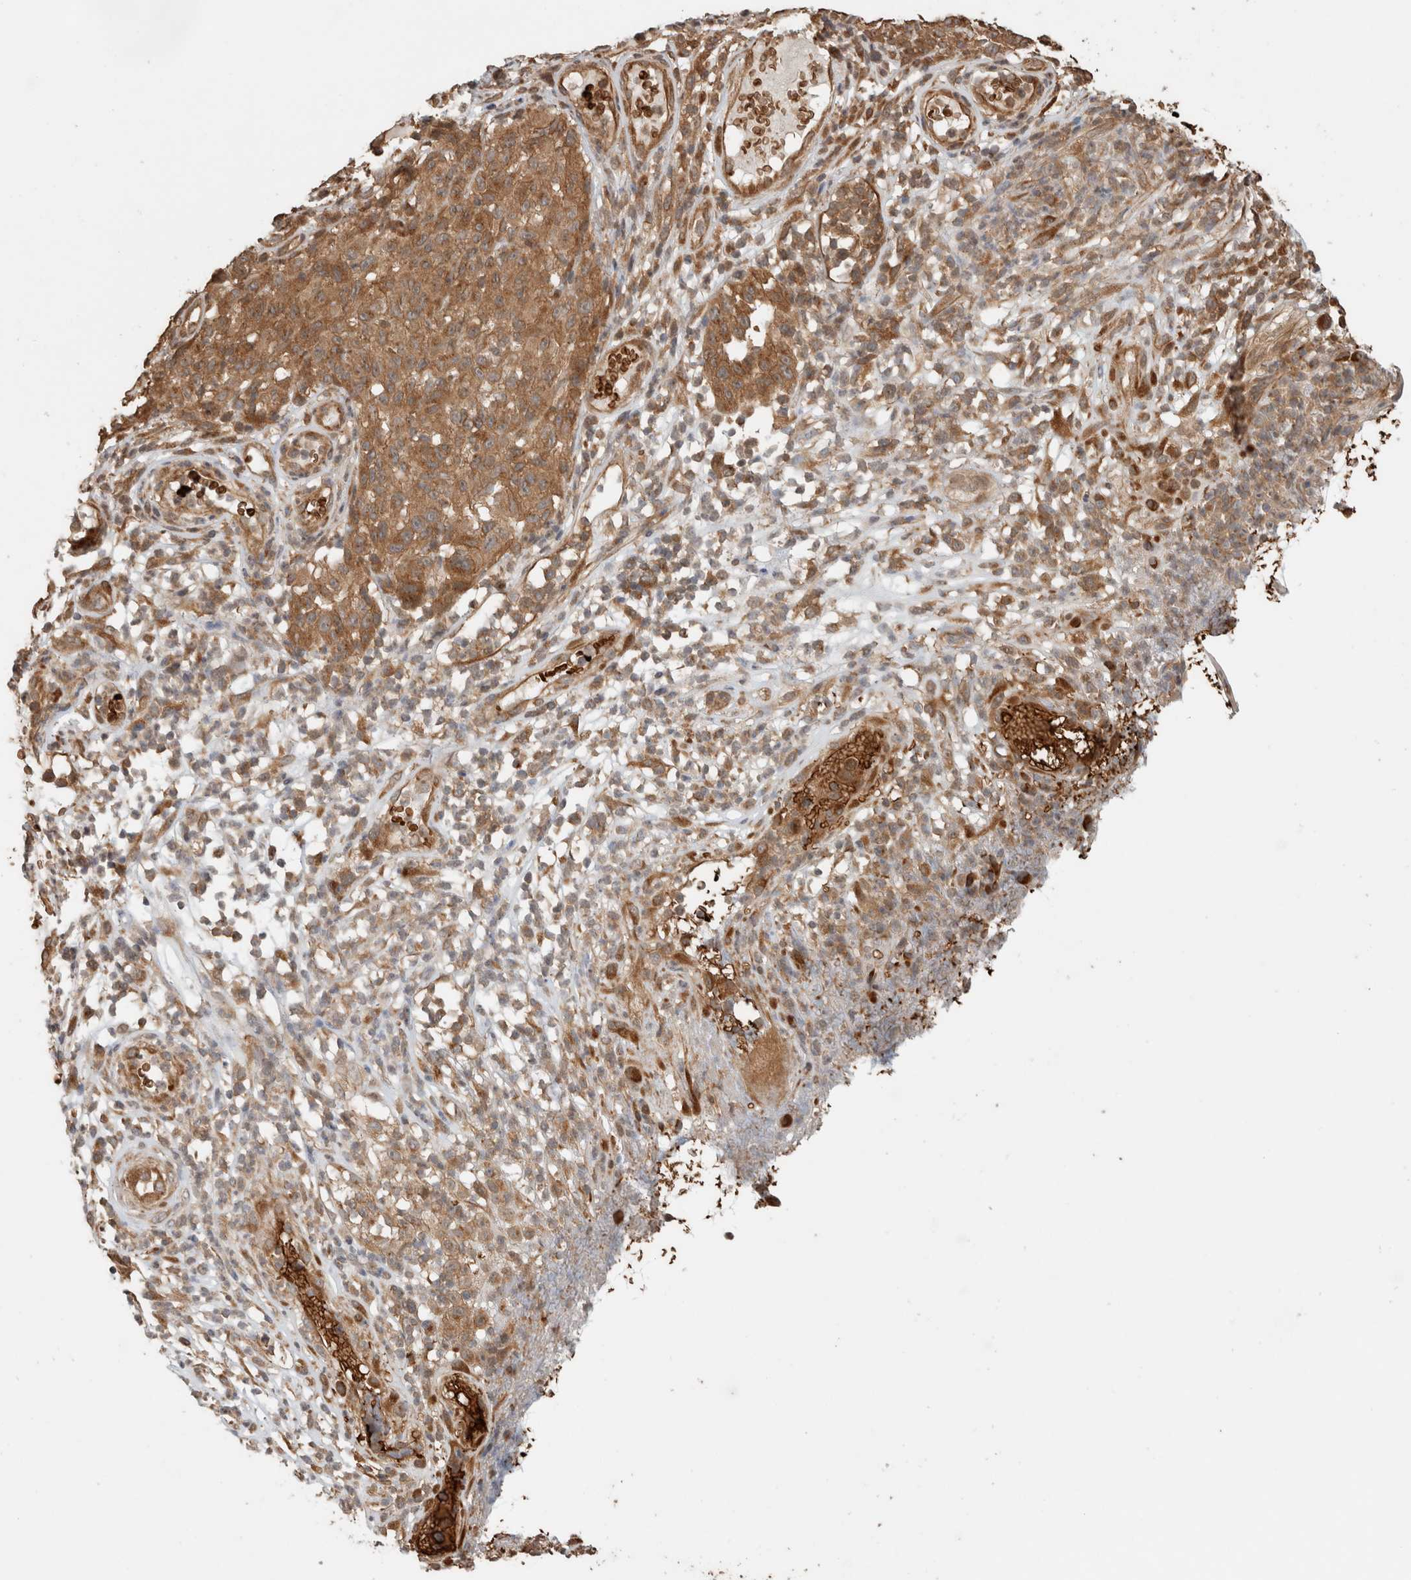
{"staining": {"intensity": "moderate", "quantity": ">75%", "location": "cytoplasmic/membranous"}, "tissue": "melanoma", "cell_type": "Tumor cells", "image_type": "cancer", "snomed": [{"axis": "morphology", "description": "Malignant melanoma, NOS"}, {"axis": "topography", "description": "Skin"}], "caption": "Immunohistochemistry (IHC) of melanoma shows medium levels of moderate cytoplasmic/membranous expression in about >75% of tumor cells.", "gene": "OTUD6B", "patient": {"sex": "female", "age": 82}}